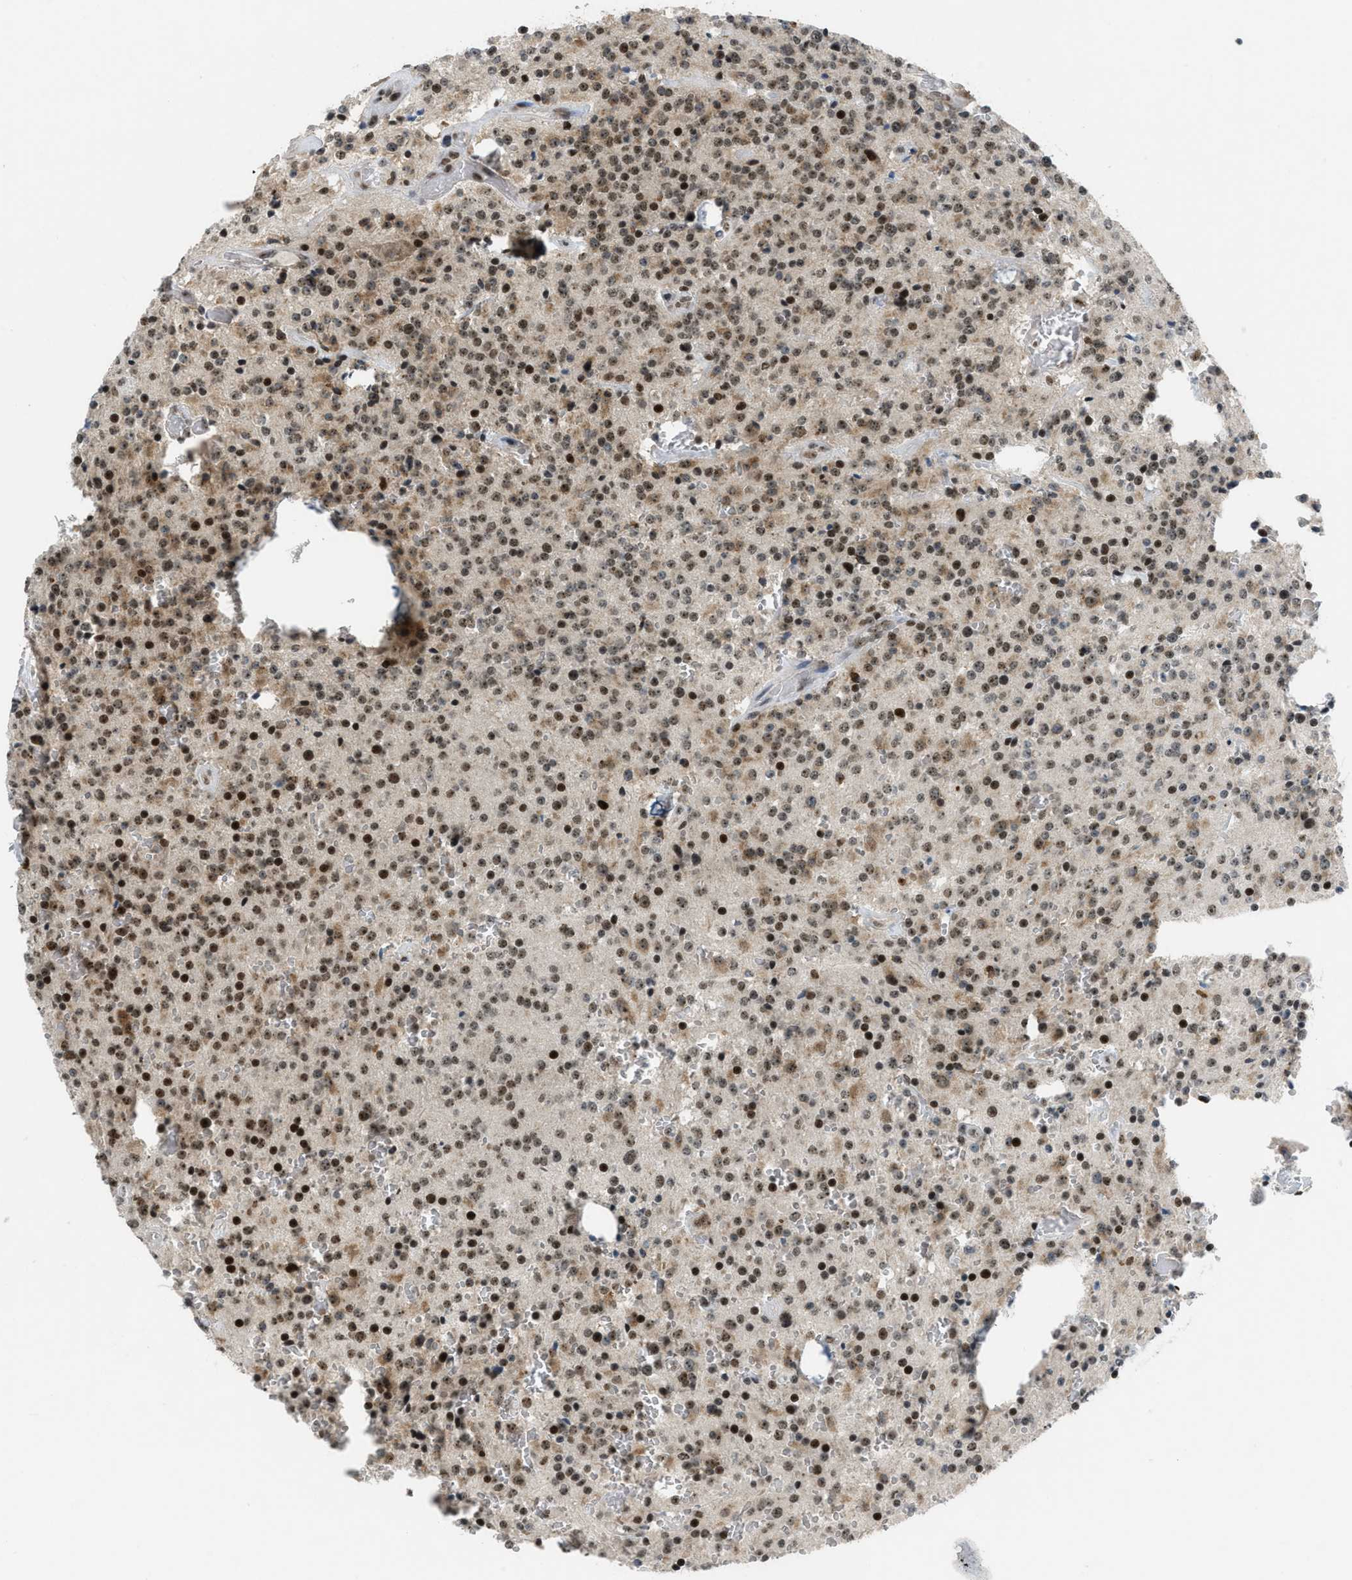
{"staining": {"intensity": "strong", "quantity": "25%-75%", "location": "nuclear"}, "tissue": "glioma", "cell_type": "Tumor cells", "image_type": "cancer", "snomed": [{"axis": "morphology", "description": "Glioma, malignant, Low grade"}, {"axis": "topography", "description": "Brain"}], "caption": "Malignant low-grade glioma stained for a protein demonstrates strong nuclear positivity in tumor cells.", "gene": "RAD51B", "patient": {"sex": "male", "age": 58}}